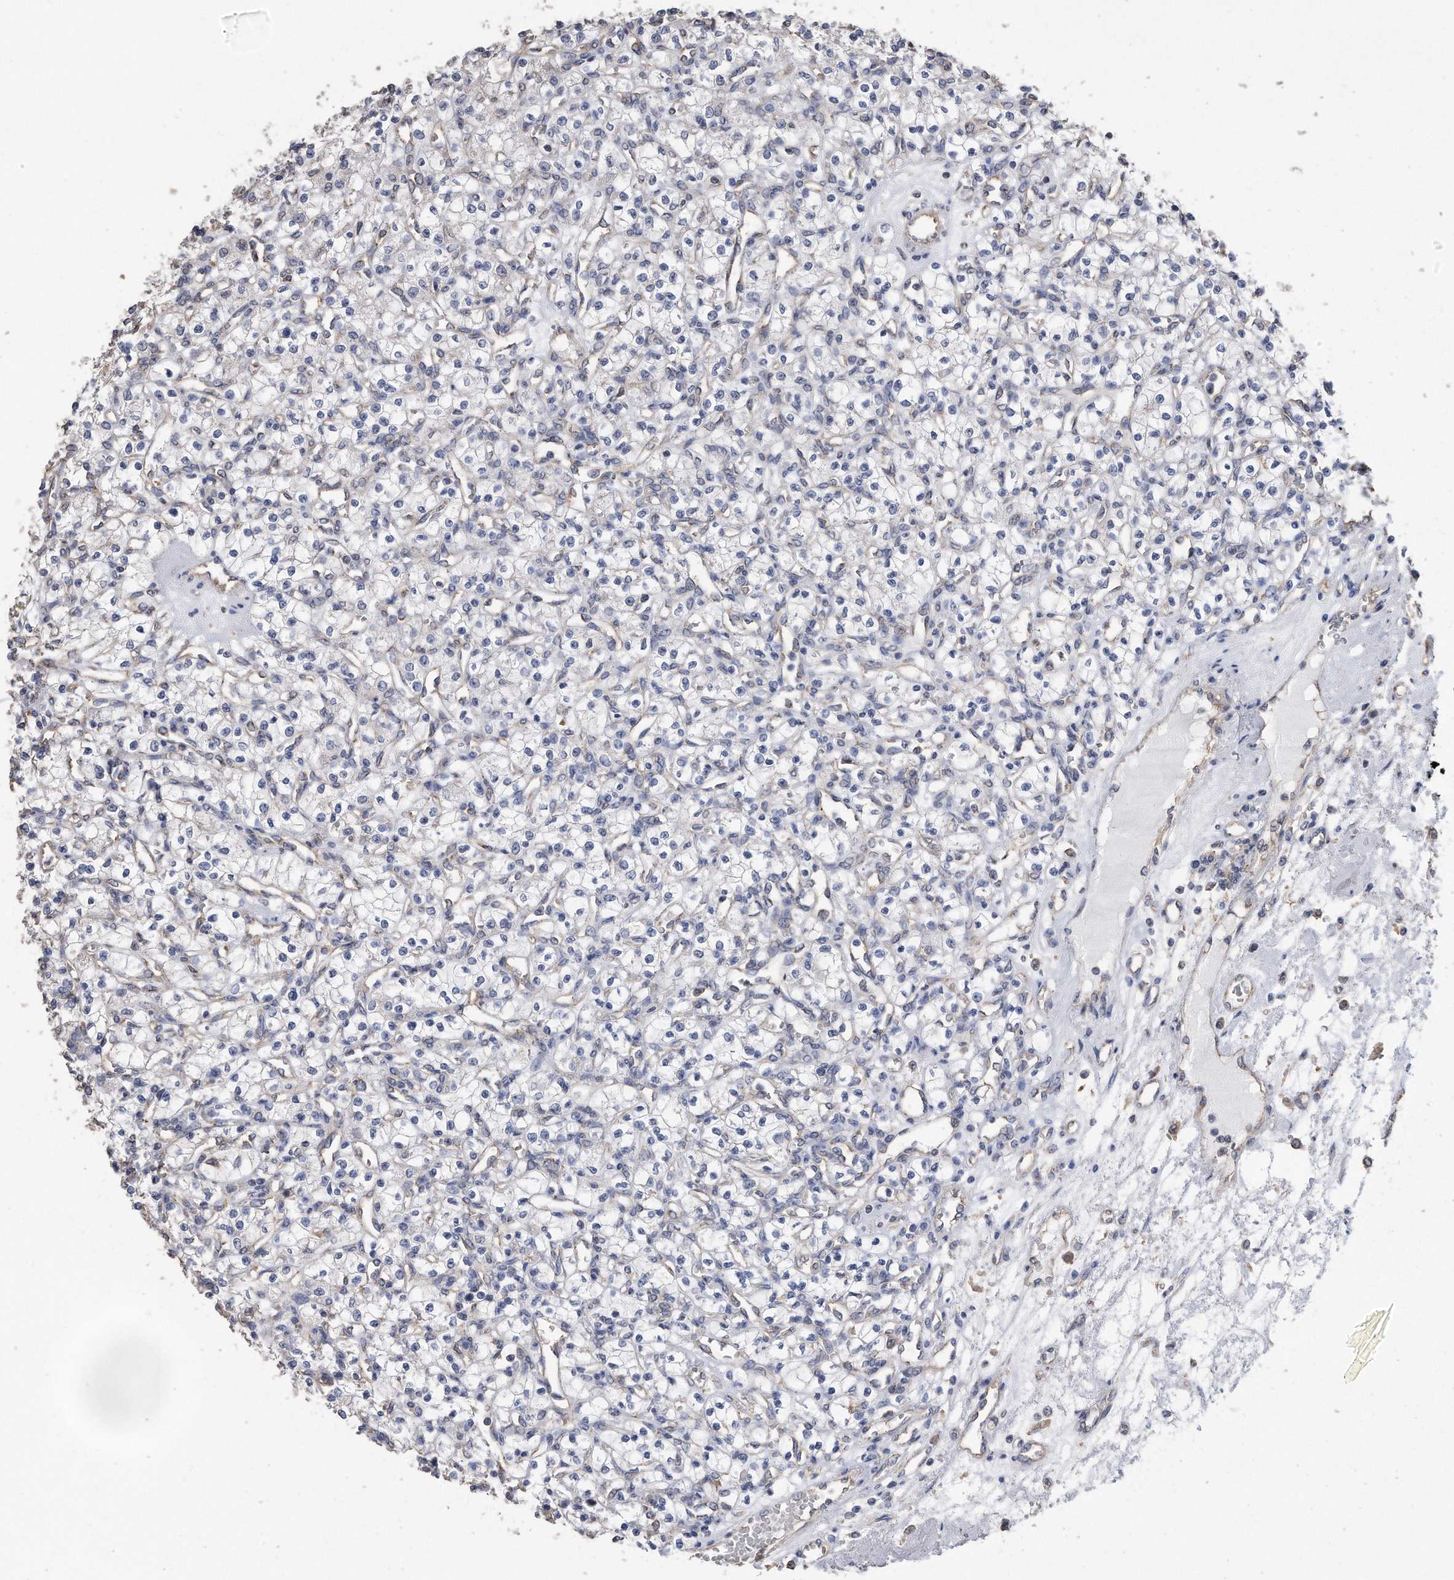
{"staining": {"intensity": "negative", "quantity": "none", "location": "none"}, "tissue": "renal cancer", "cell_type": "Tumor cells", "image_type": "cancer", "snomed": [{"axis": "morphology", "description": "Adenocarcinoma, NOS"}, {"axis": "topography", "description": "Kidney"}], "caption": "High magnification brightfield microscopy of renal cancer (adenocarcinoma) stained with DAB (brown) and counterstained with hematoxylin (blue): tumor cells show no significant positivity.", "gene": "CDCP1", "patient": {"sex": "female", "age": 59}}